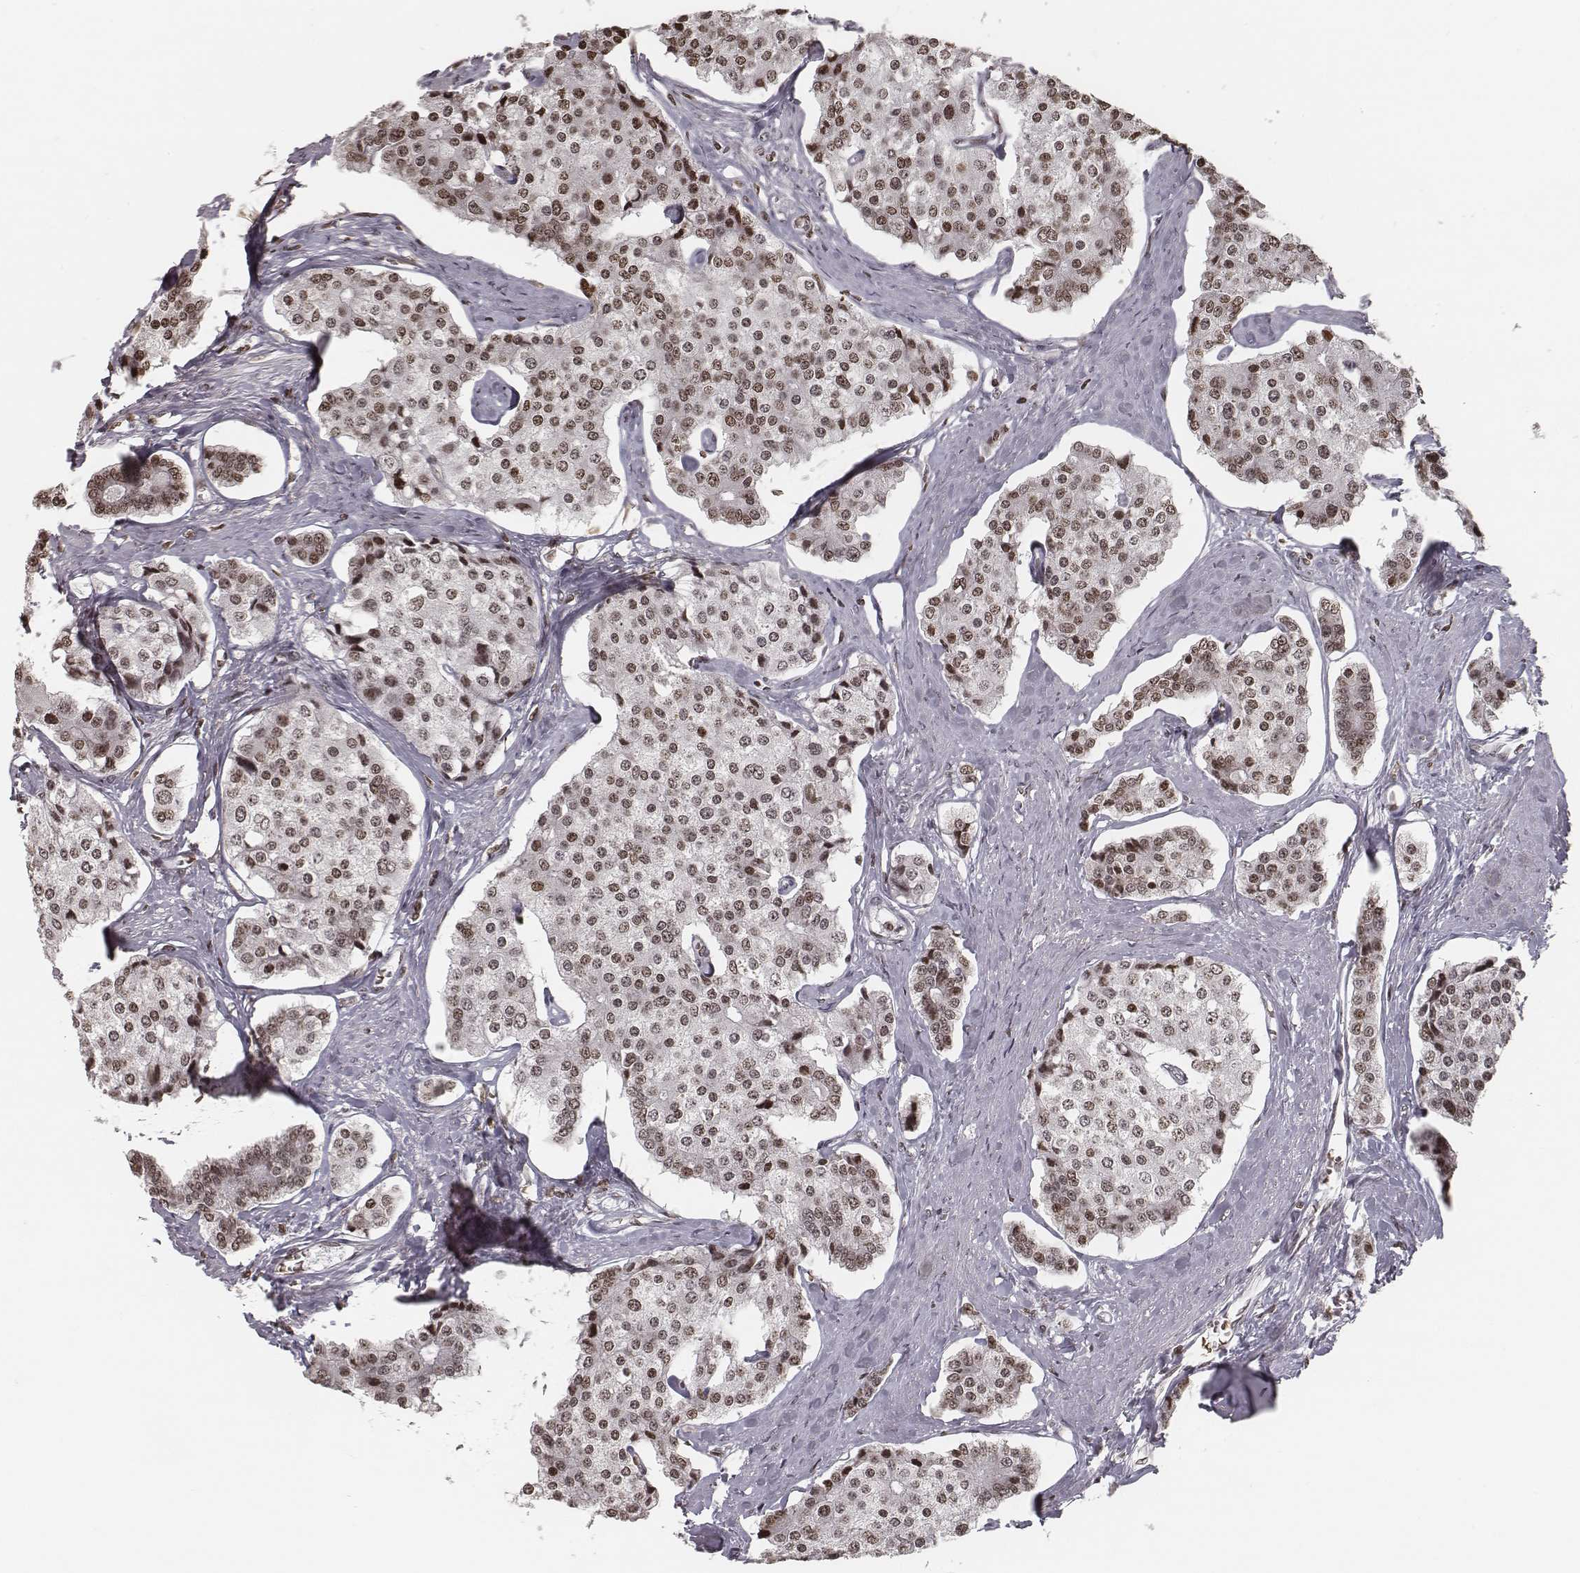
{"staining": {"intensity": "moderate", "quantity": ">75%", "location": "nuclear"}, "tissue": "carcinoid", "cell_type": "Tumor cells", "image_type": "cancer", "snomed": [{"axis": "morphology", "description": "Carcinoid, malignant, NOS"}, {"axis": "topography", "description": "Small intestine"}], "caption": "High-power microscopy captured an IHC photomicrograph of carcinoid (malignant), revealing moderate nuclear expression in approximately >75% of tumor cells.", "gene": "HMGA2", "patient": {"sex": "female", "age": 65}}